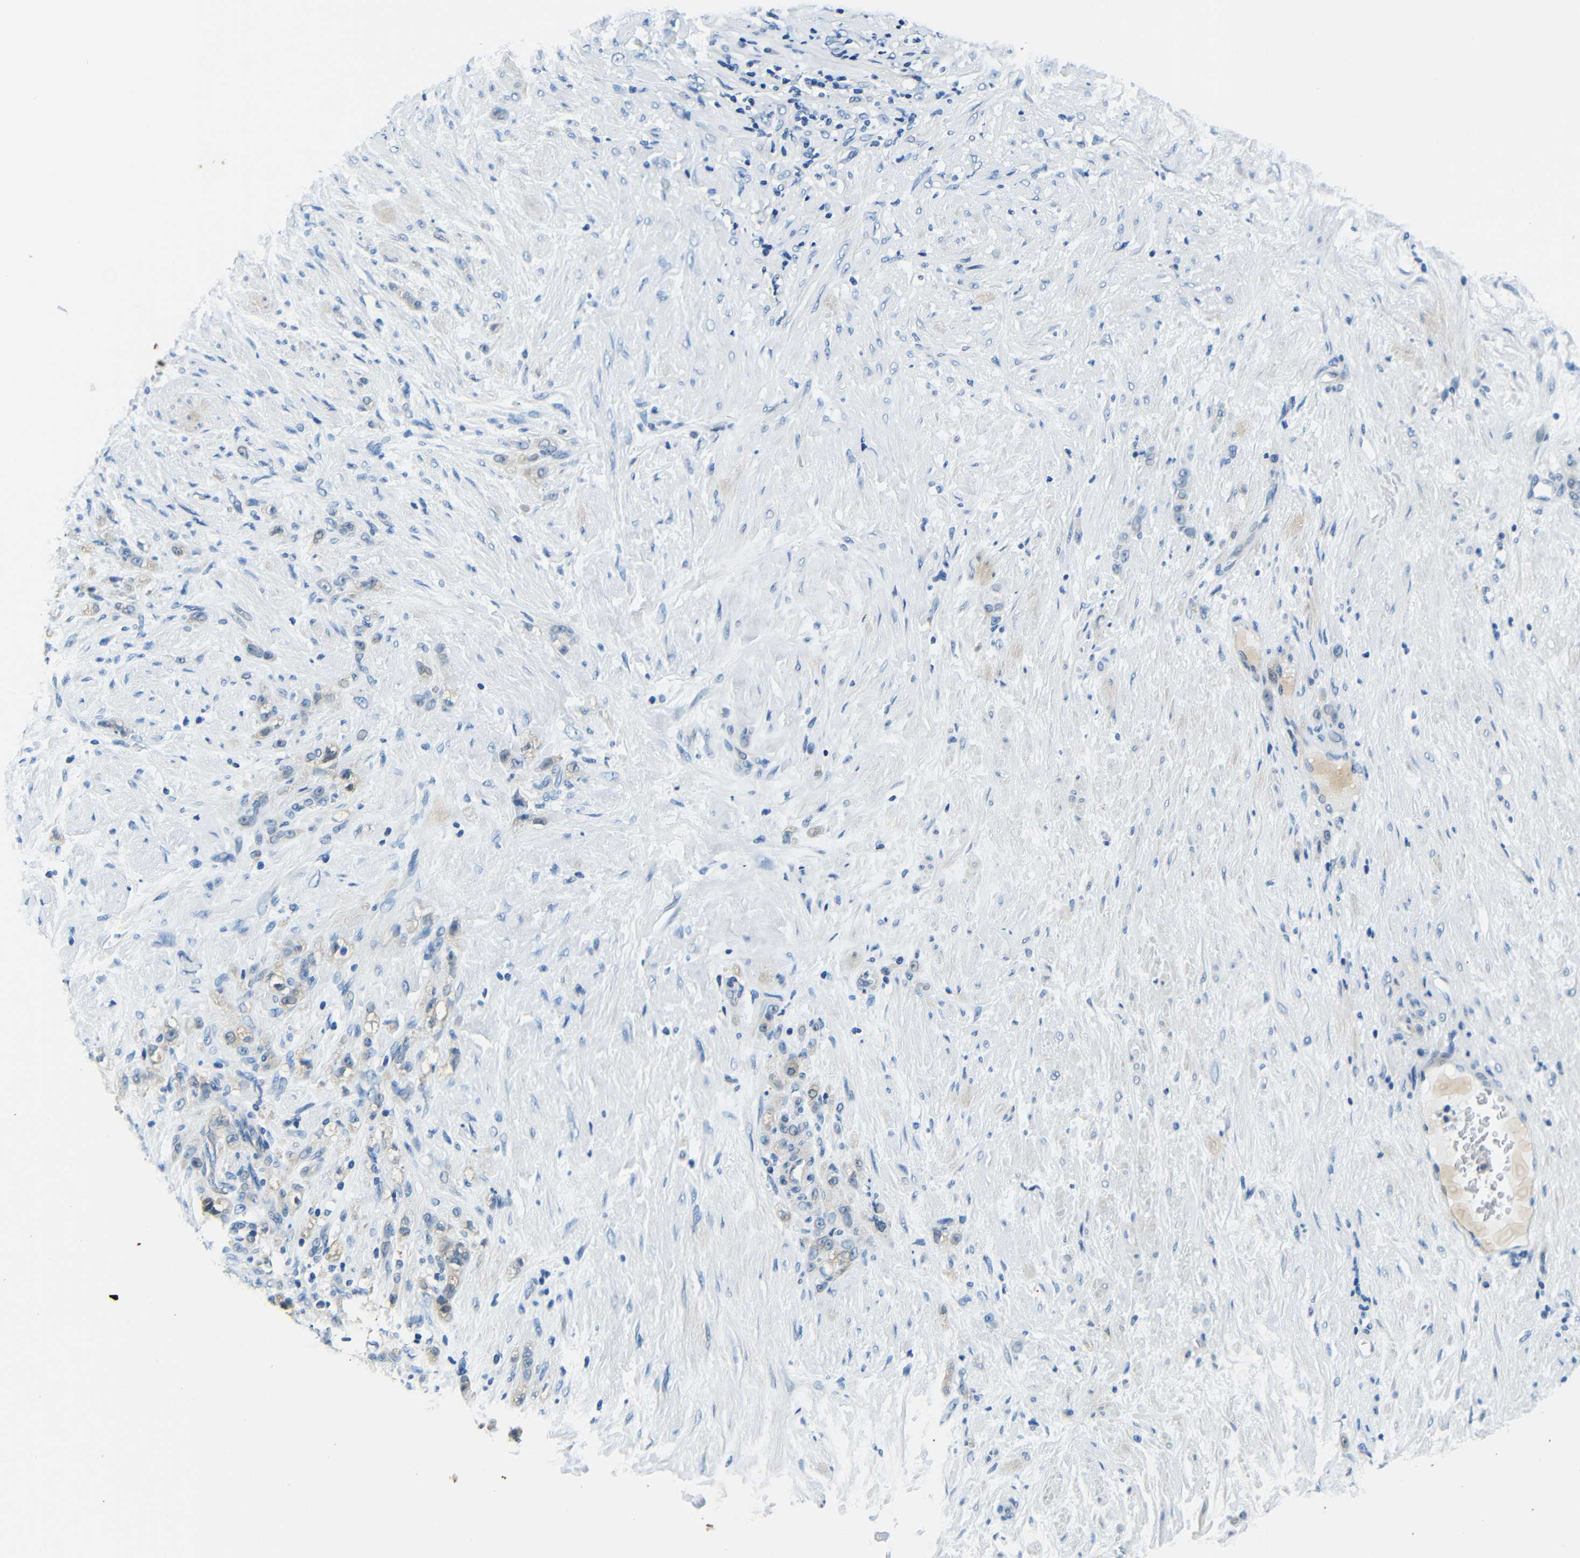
{"staining": {"intensity": "weak", "quantity": "<25%", "location": "cytoplasmic/membranous"}, "tissue": "stomach cancer", "cell_type": "Tumor cells", "image_type": "cancer", "snomed": [{"axis": "morphology", "description": "Adenocarcinoma, NOS"}, {"axis": "topography", "description": "Stomach"}], "caption": "Micrograph shows no protein positivity in tumor cells of stomach adenocarcinoma tissue. (Immunohistochemistry (ihc), brightfield microscopy, high magnification).", "gene": "FMO5", "patient": {"sex": "male", "age": 82}}